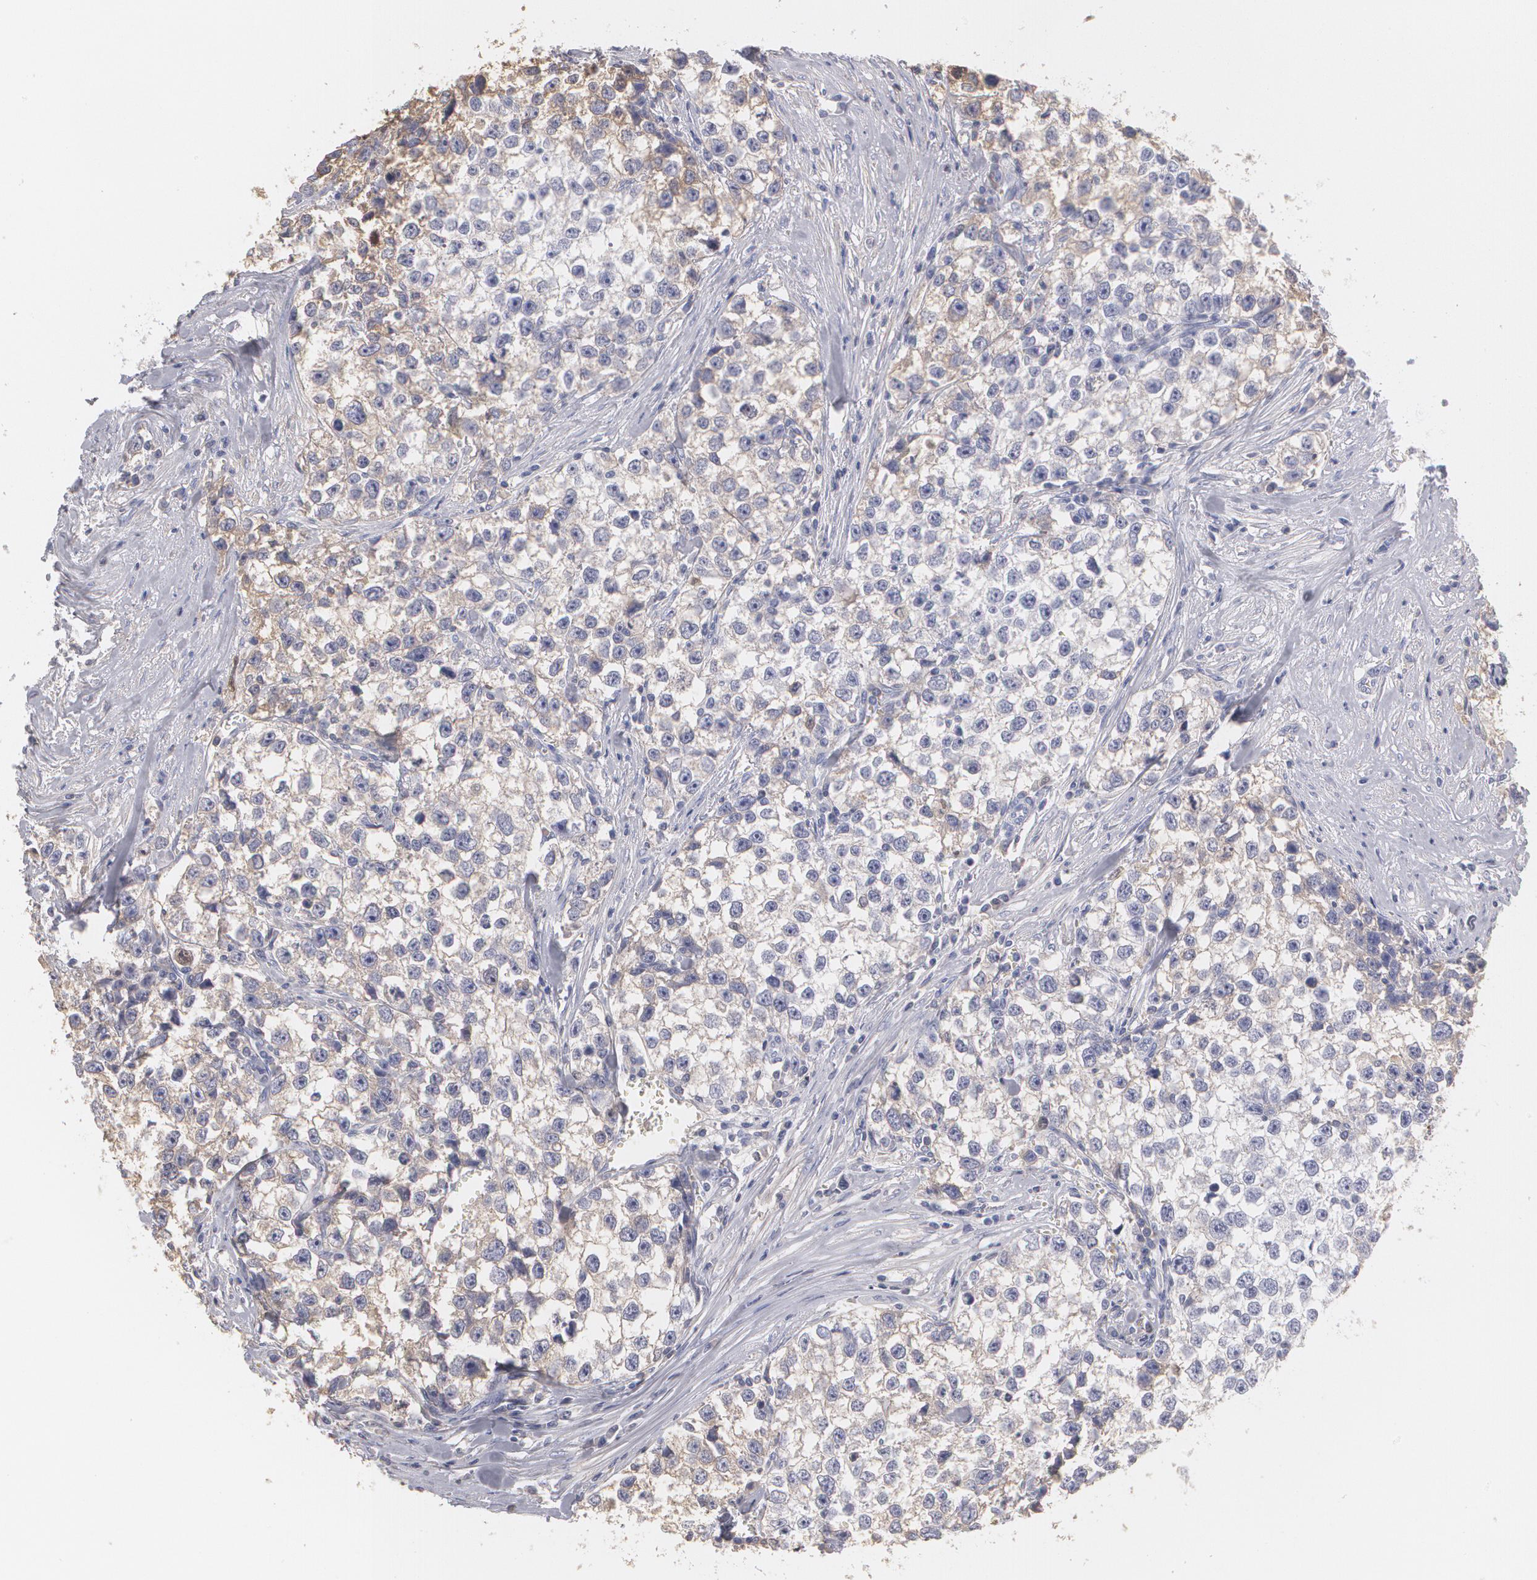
{"staining": {"intensity": "weak", "quantity": "<25%", "location": "cytoplasmic/membranous"}, "tissue": "testis cancer", "cell_type": "Tumor cells", "image_type": "cancer", "snomed": [{"axis": "morphology", "description": "Seminoma, NOS"}, {"axis": "morphology", "description": "Carcinoma, Embryonal, NOS"}, {"axis": "topography", "description": "Testis"}], "caption": "This is a histopathology image of immunohistochemistry staining of testis embryonal carcinoma, which shows no positivity in tumor cells. (Stains: DAB immunohistochemistry with hematoxylin counter stain, Microscopy: brightfield microscopy at high magnification).", "gene": "SERPINA1", "patient": {"sex": "male", "age": 30}}